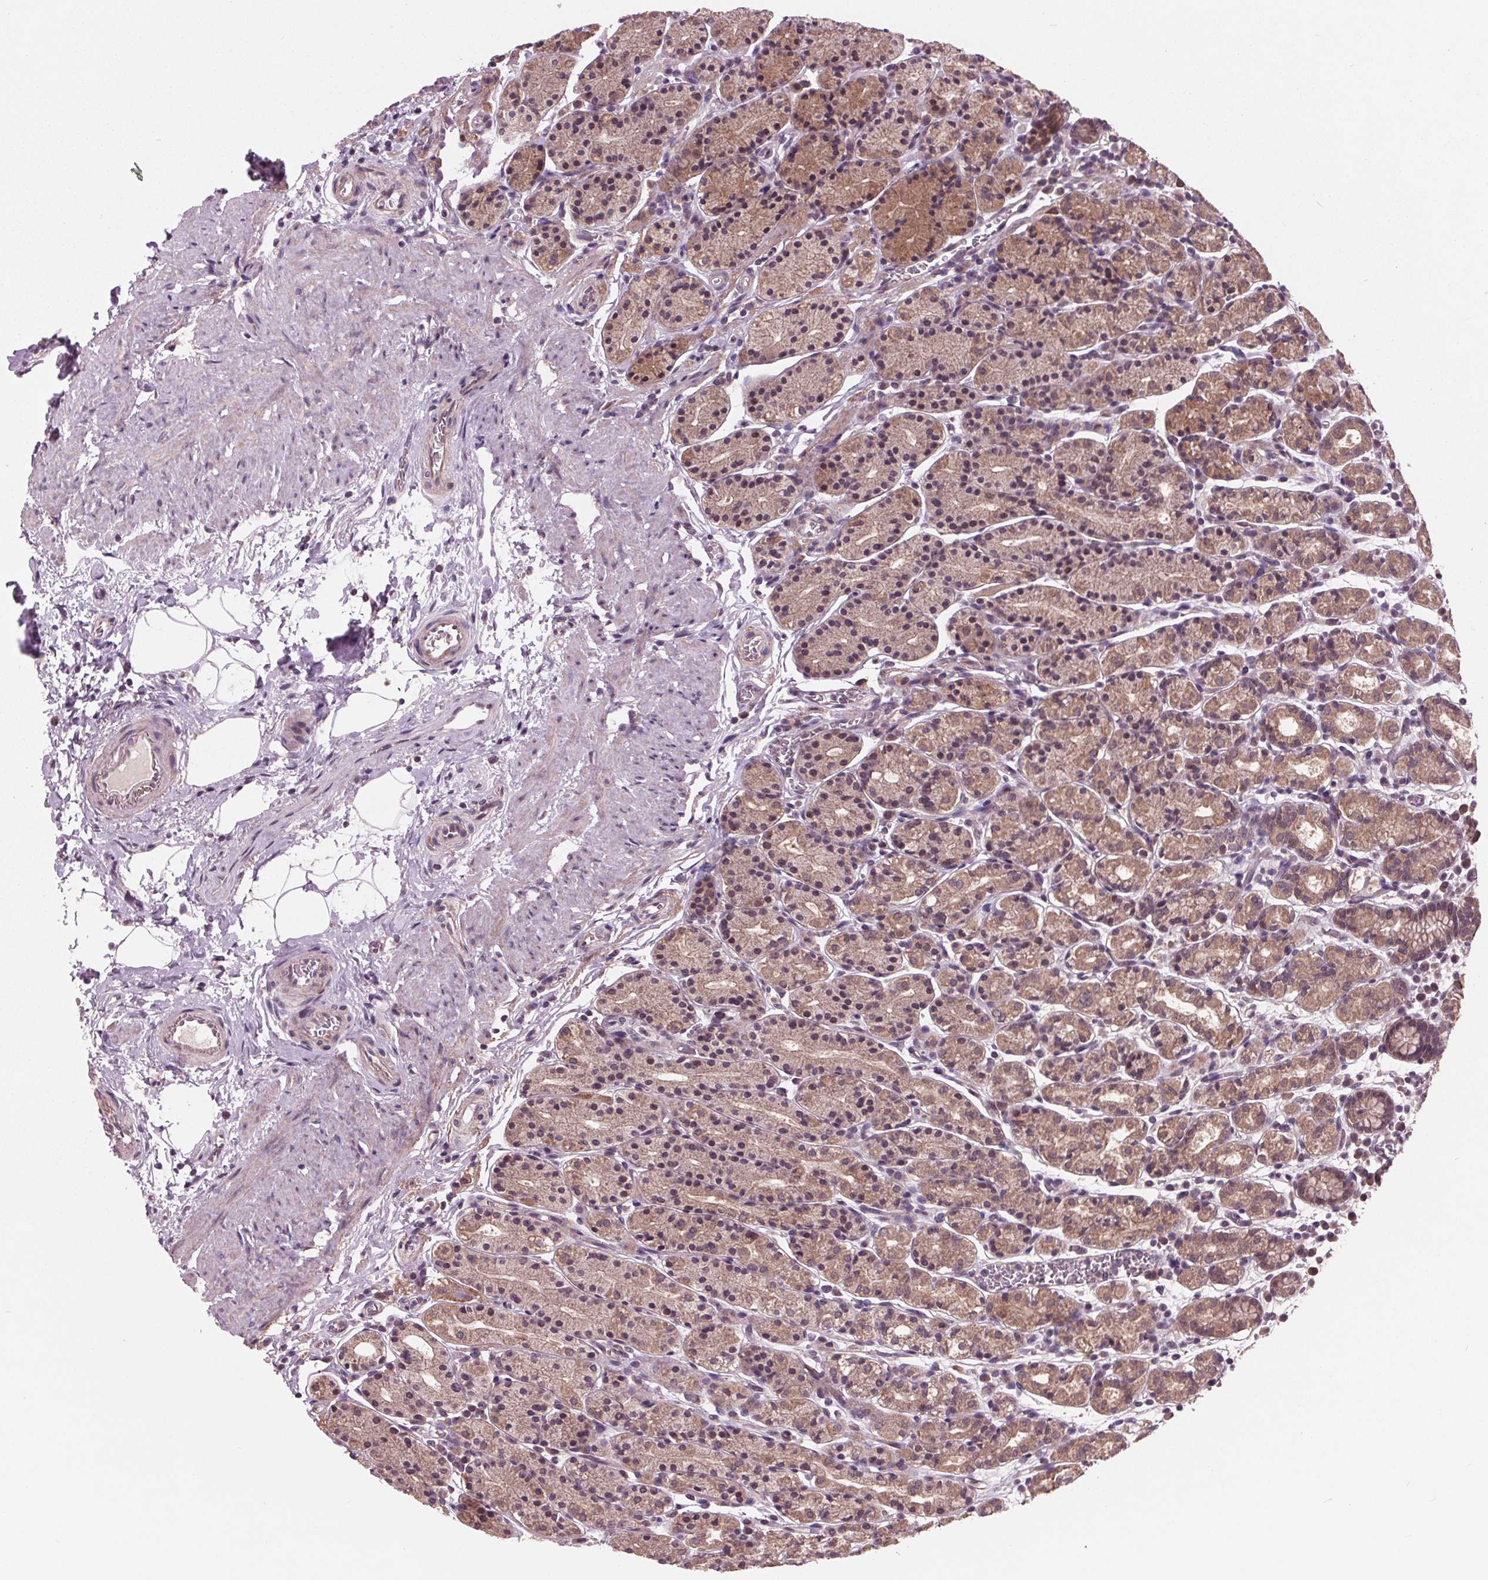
{"staining": {"intensity": "weak", "quantity": ">75%", "location": "cytoplasmic/membranous,nuclear"}, "tissue": "stomach", "cell_type": "Glandular cells", "image_type": "normal", "snomed": [{"axis": "morphology", "description": "Normal tissue, NOS"}, {"axis": "topography", "description": "Stomach, upper"}, {"axis": "topography", "description": "Stomach"}], "caption": "Immunohistochemistry (DAB) staining of normal human stomach reveals weak cytoplasmic/membranous,nuclear protein expression in about >75% of glandular cells.", "gene": "MAPK8", "patient": {"sex": "male", "age": 62}}